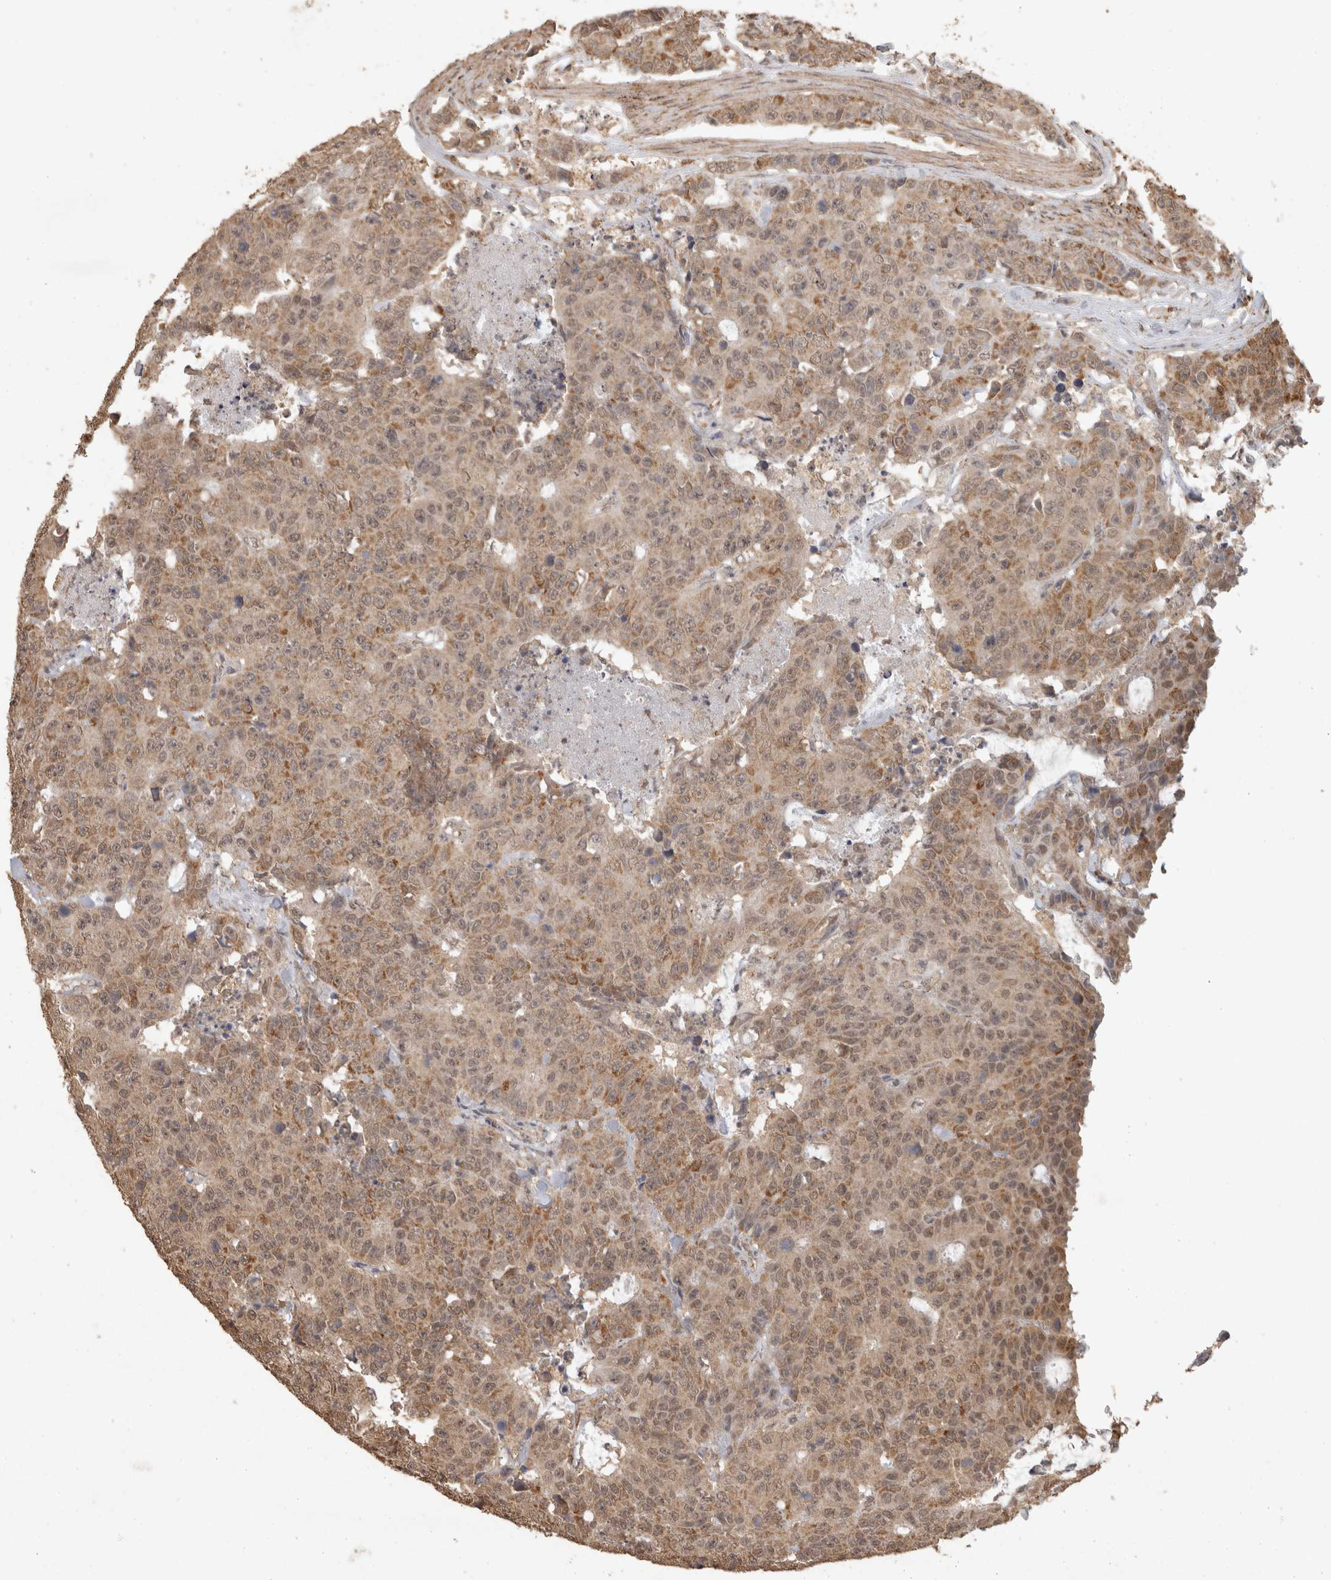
{"staining": {"intensity": "weak", "quantity": ">75%", "location": "cytoplasmic/membranous,nuclear"}, "tissue": "colorectal cancer", "cell_type": "Tumor cells", "image_type": "cancer", "snomed": [{"axis": "morphology", "description": "Adenocarcinoma, NOS"}, {"axis": "topography", "description": "Colon"}], "caption": "Colorectal cancer tissue shows weak cytoplasmic/membranous and nuclear expression in about >75% of tumor cells", "gene": "BNIP3L", "patient": {"sex": "female", "age": 86}}